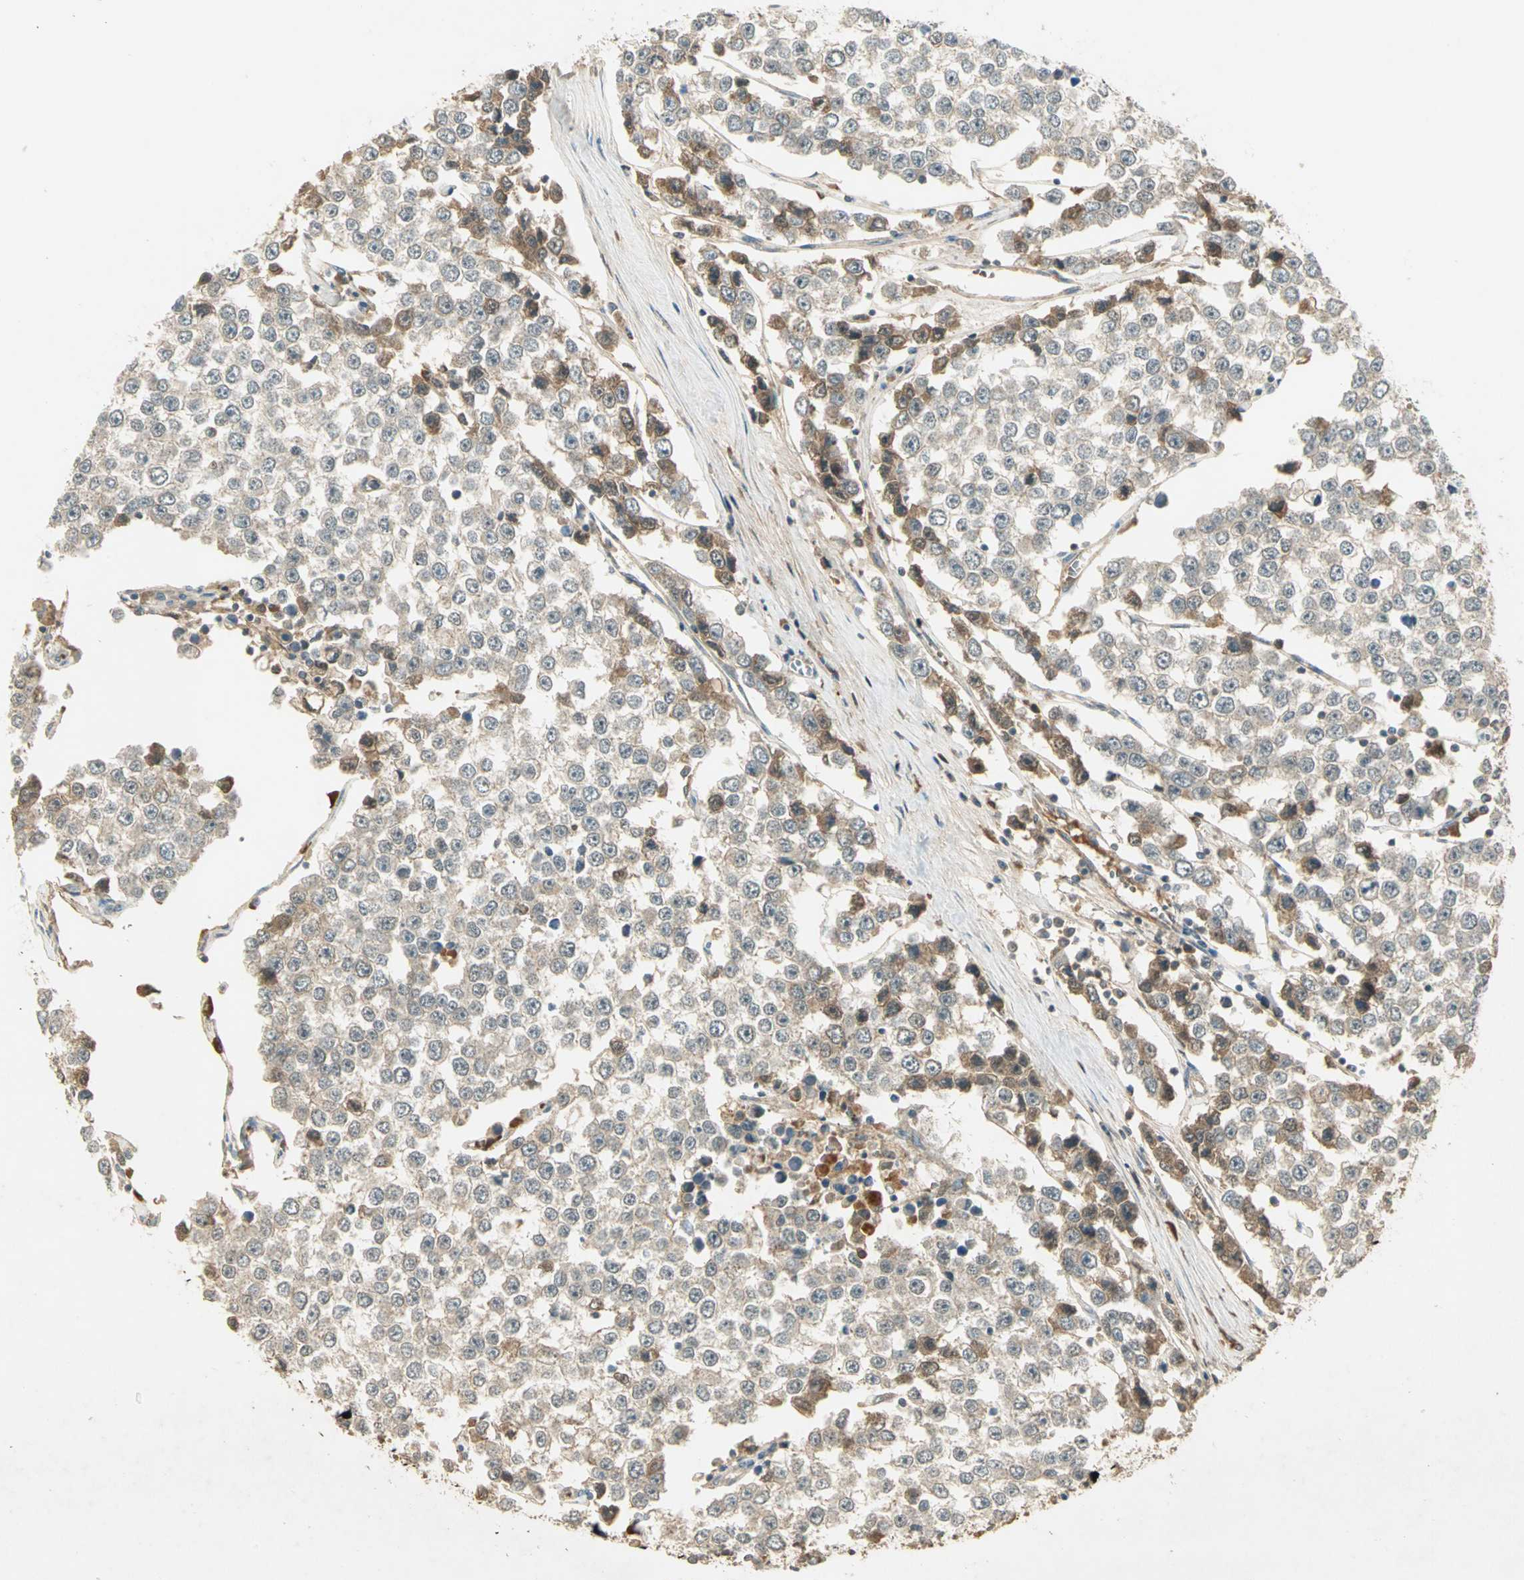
{"staining": {"intensity": "weak", "quantity": ">75%", "location": "cytoplasmic/membranous"}, "tissue": "testis cancer", "cell_type": "Tumor cells", "image_type": "cancer", "snomed": [{"axis": "morphology", "description": "Seminoma, NOS"}, {"axis": "morphology", "description": "Carcinoma, Embryonal, NOS"}, {"axis": "topography", "description": "Testis"}], "caption": "Testis cancer was stained to show a protein in brown. There is low levels of weak cytoplasmic/membranous expression in about >75% of tumor cells.", "gene": "KEAP1", "patient": {"sex": "male", "age": 52}}